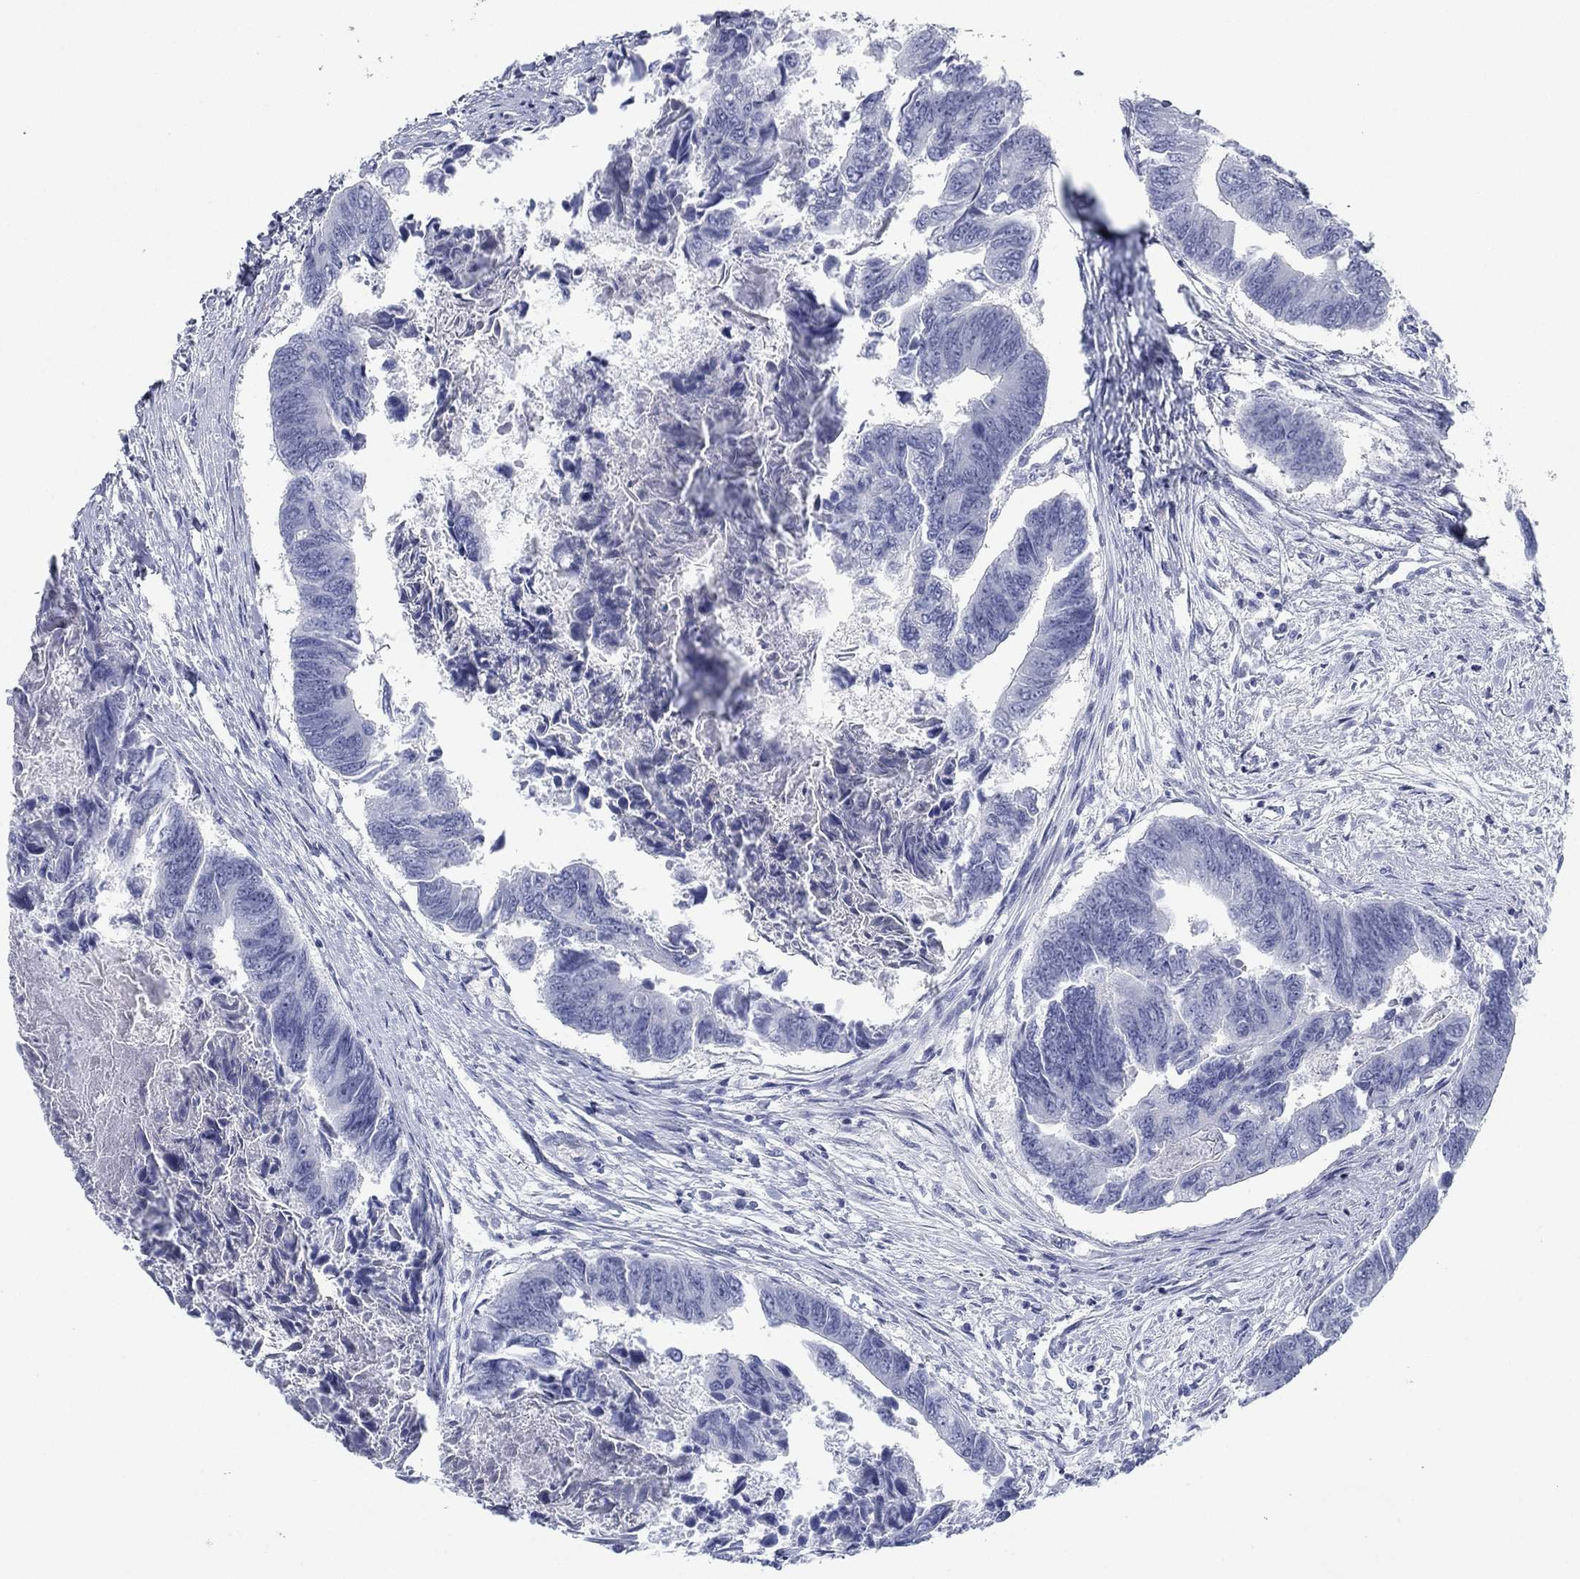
{"staining": {"intensity": "negative", "quantity": "none", "location": "none"}, "tissue": "colorectal cancer", "cell_type": "Tumor cells", "image_type": "cancer", "snomed": [{"axis": "morphology", "description": "Adenocarcinoma, NOS"}, {"axis": "topography", "description": "Colon"}], "caption": "Immunohistochemical staining of adenocarcinoma (colorectal) reveals no significant positivity in tumor cells.", "gene": "DNAL1", "patient": {"sex": "female", "age": 65}}